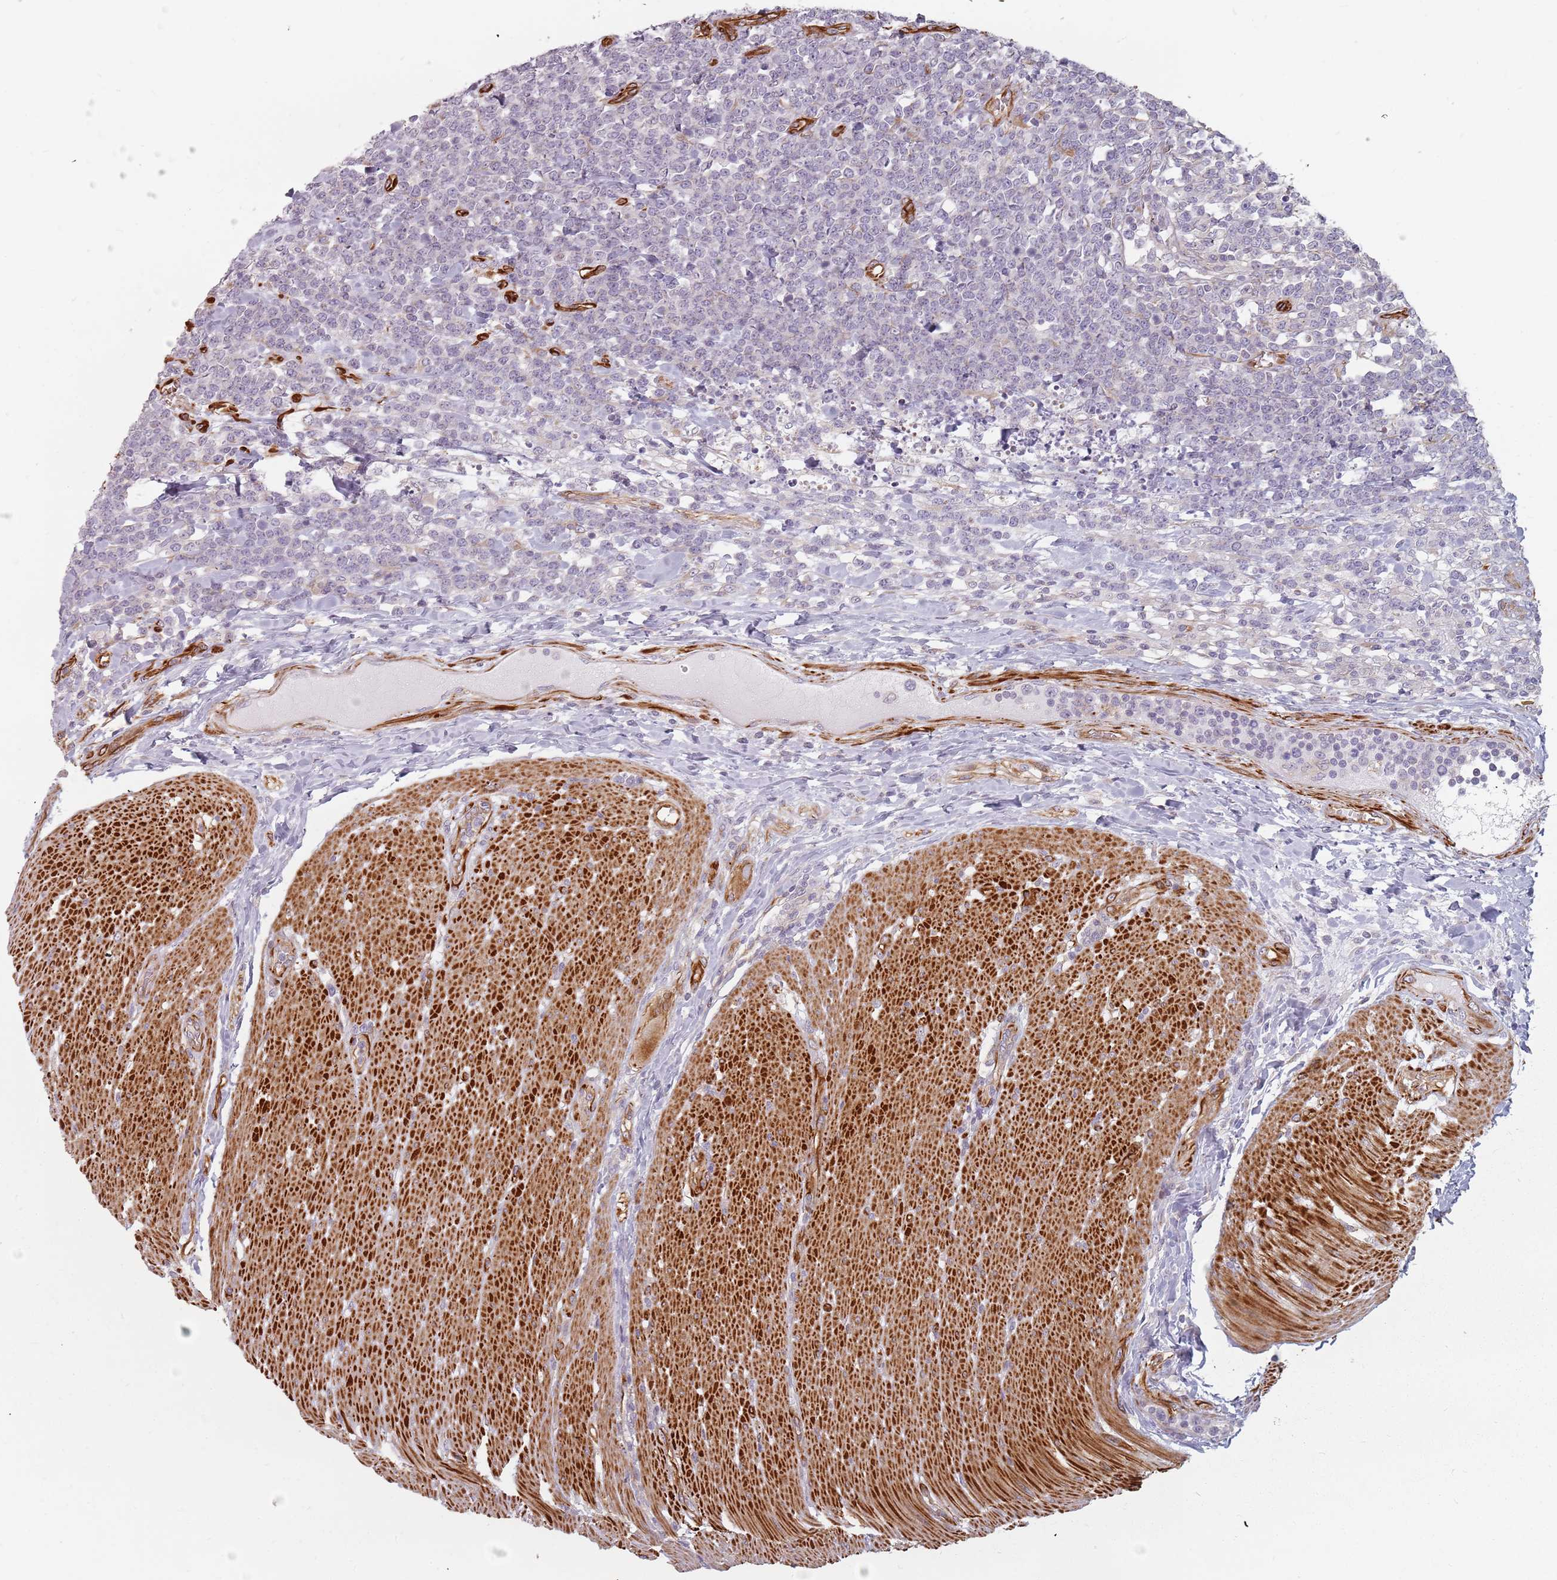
{"staining": {"intensity": "negative", "quantity": "none", "location": "none"}, "tissue": "lymphoma", "cell_type": "Tumor cells", "image_type": "cancer", "snomed": [{"axis": "morphology", "description": "Malignant lymphoma, non-Hodgkin's type, High grade"}, {"axis": "topography", "description": "Small intestine"}], "caption": "This is an IHC histopathology image of malignant lymphoma, non-Hodgkin's type (high-grade). There is no positivity in tumor cells.", "gene": "GAS2L3", "patient": {"sex": "male", "age": 8}}